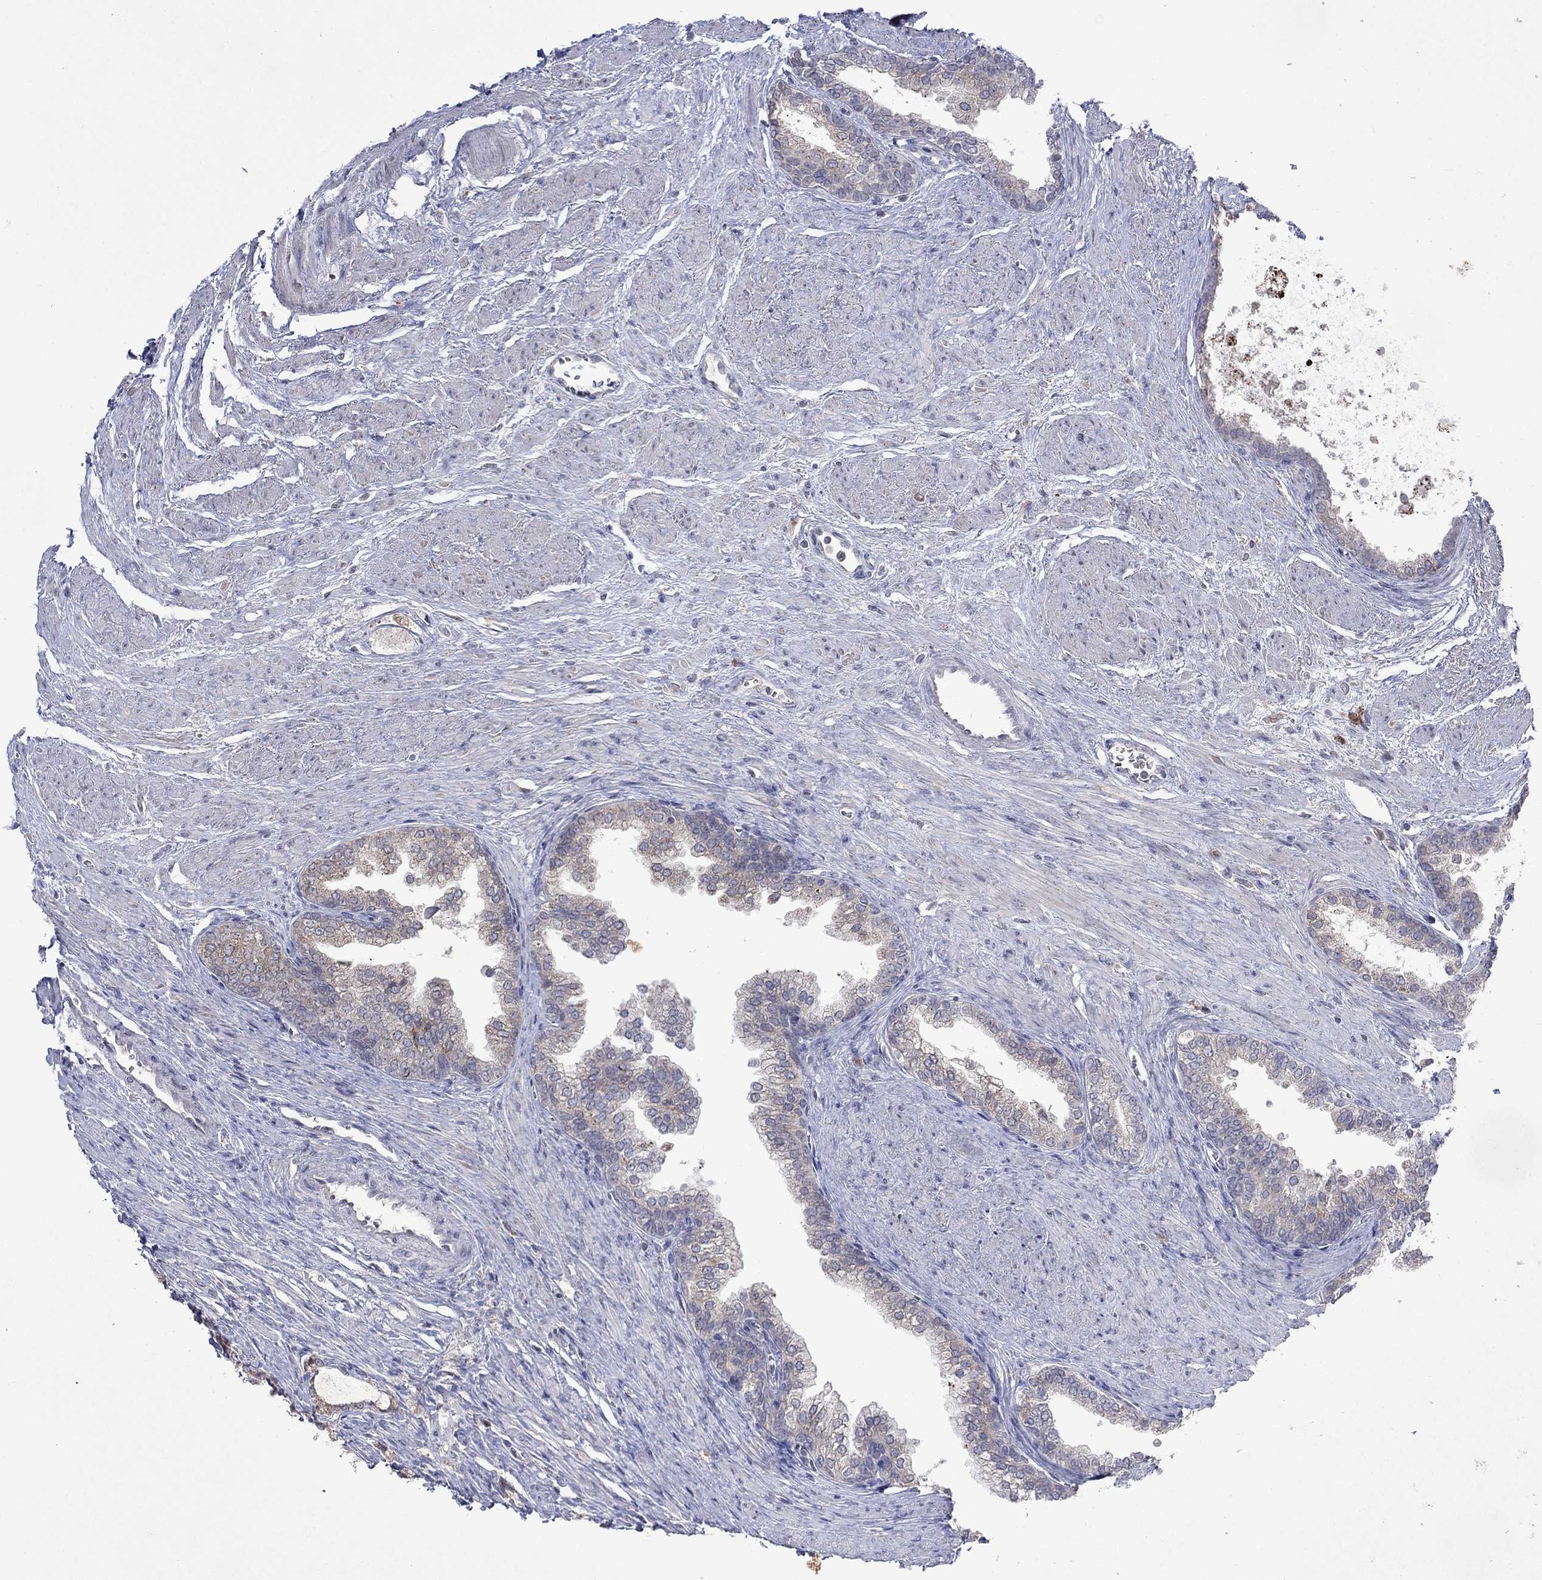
{"staining": {"intensity": "weak", "quantity": "25%-75%", "location": "cytoplasmic/membranous"}, "tissue": "prostate cancer", "cell_type": "Tumor cells", "image_type": "cancer", "snomed": [{"axis": "morphology", "description": "Adenocarcinoma, NOS"}, {"axis": "topography", "description": "Prostate and seminal vesicle, NOS"}, {"axis": "topography", "description": "Prostate"}], "caption": "Immunohistochemical staining of prostate adenocarcinoma reveals low levels of weak cytoplasmic/membranous staining in approximately 25%-75% of tumor cells.", "gene": "TMEM97", "patient": {"sex": "male", "age": 62}}